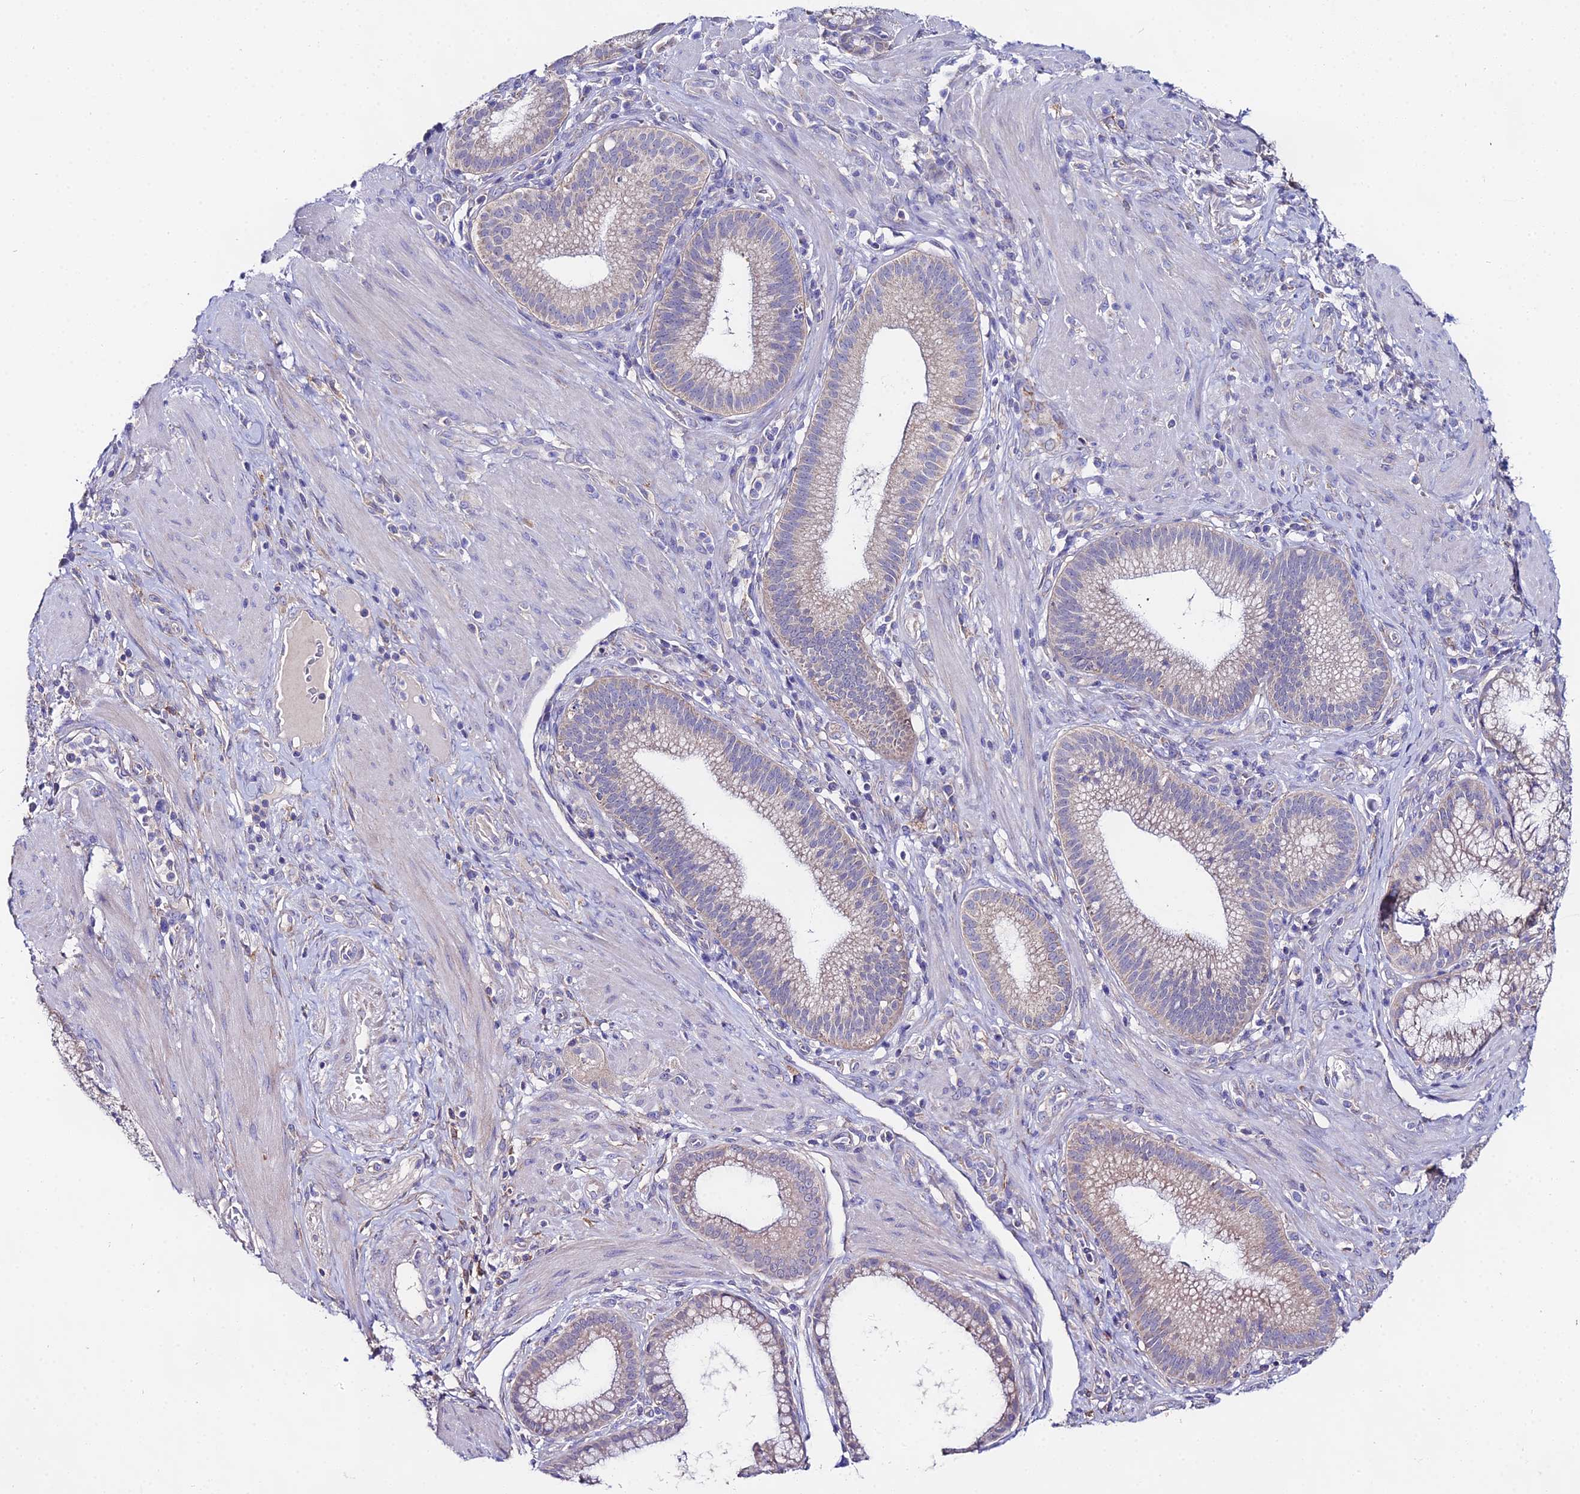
{"staining": {"intensity": "negative", "quantity": "none", "location": "none"}, "tissue": "pancreatic cancer", "cell_type": "Tumor cells", "image_type": "cancer", "snomed": [{"axis": "morphology", "description": "Adenocarcinoma, NOS"}, {"axis": "topography", "description": "Pancreas"}], "caption": "Photomicrograph shows no protein expression in tumor cells of pancreatic adenocarcinoma tissue.", "gene": "PPP2R2C", "patient": {"sex": "male", "age": 72}}